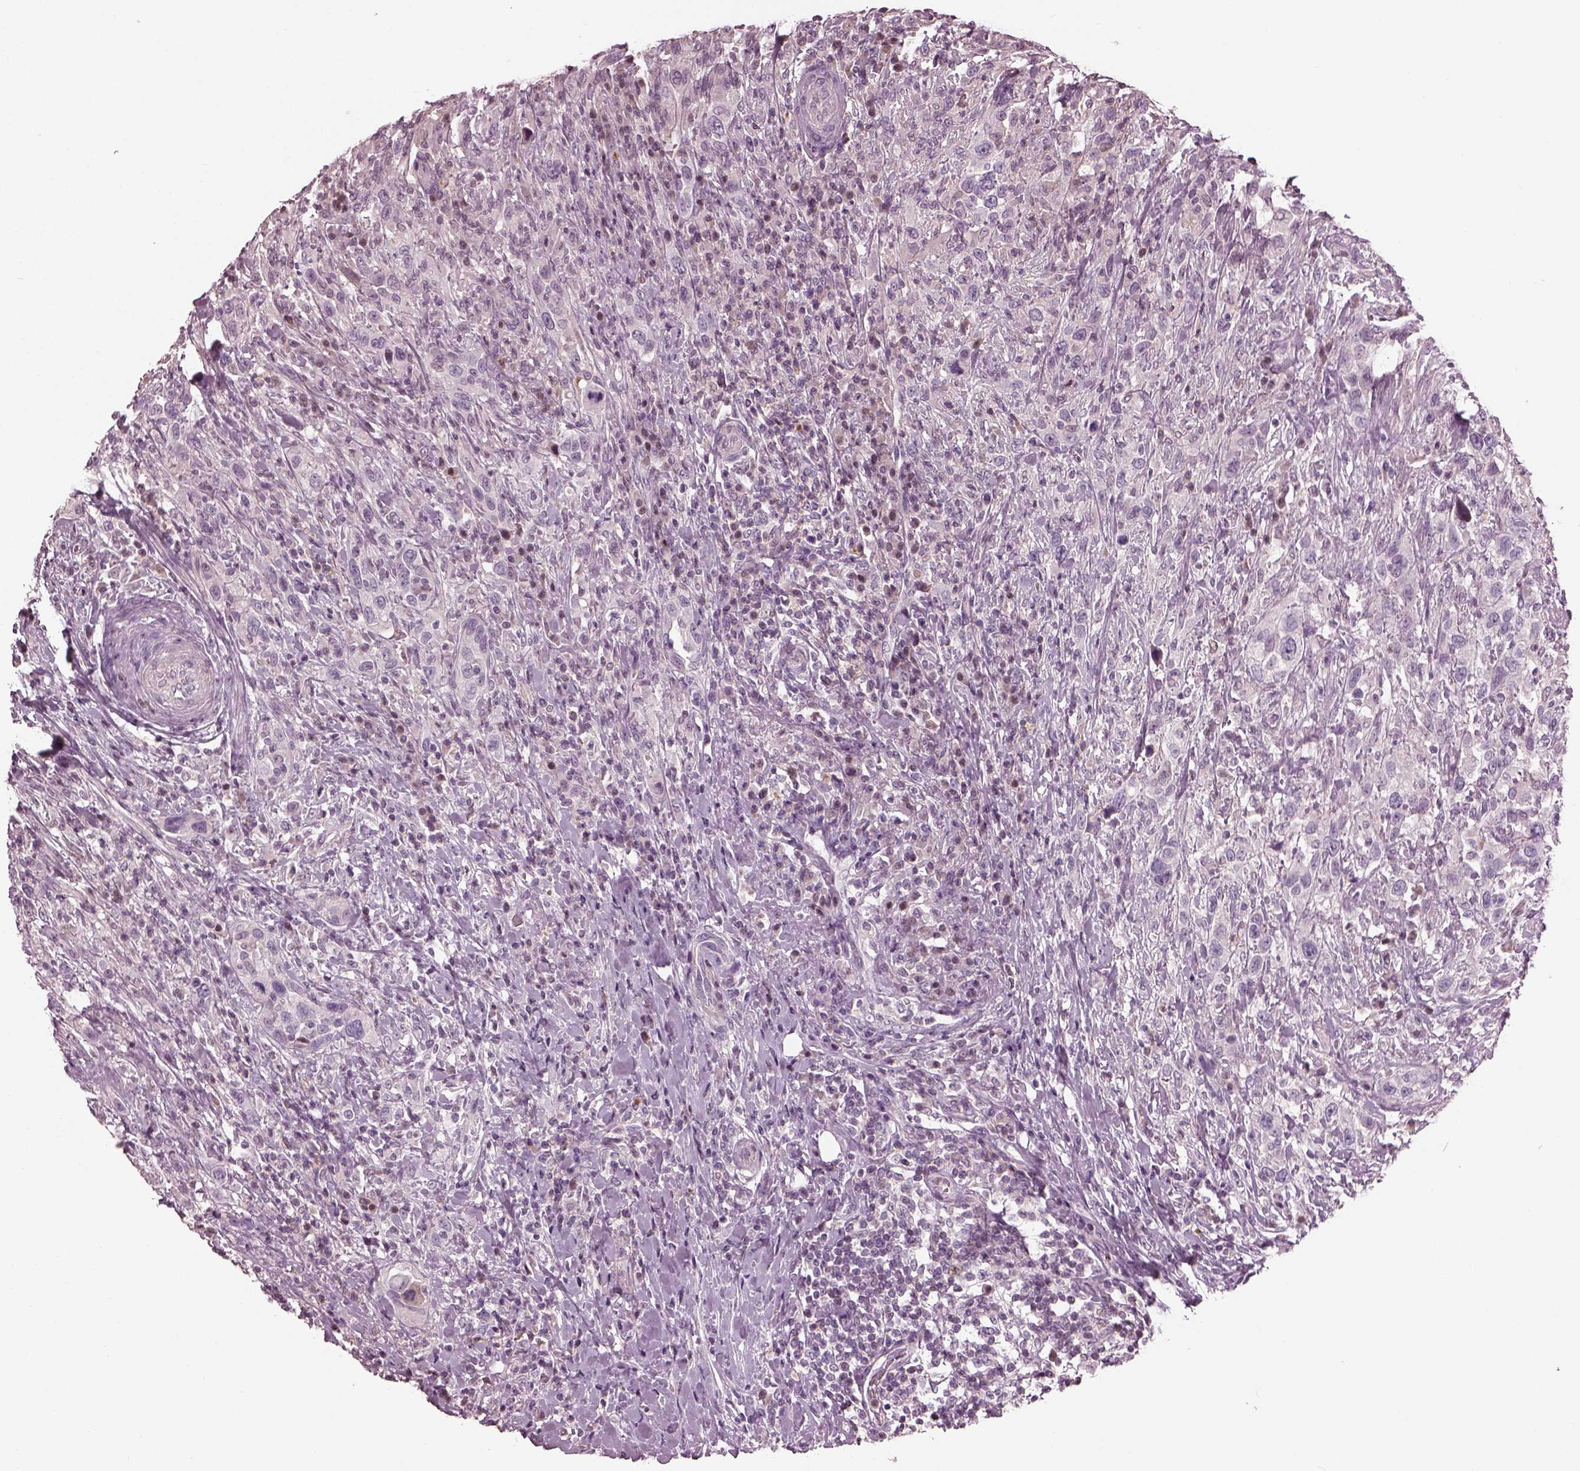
{"staining": {"intensity": "negative", "quantity": "none", "location": "none"}, "tissue": "urothelial cancer", "cell_type": "Tumor cells", "image_type": "cancer", "snomed": [{"axis": "morphology", "description": "Urothelial carcinoma, NOS"}, {"axis": "morphology", "description": "Urothelial carcinoma, High grade"}, {"axis": "topography", "description": "Urinary bladder"}], "caption": "An immunohistochemistry histopathology image of transitional cell carcinoma is shown. There is no staining in tumor cells of transitional cell carcinoma.", "gene": "BFSP1", "patient": {"sex": "female", "age": 64}}